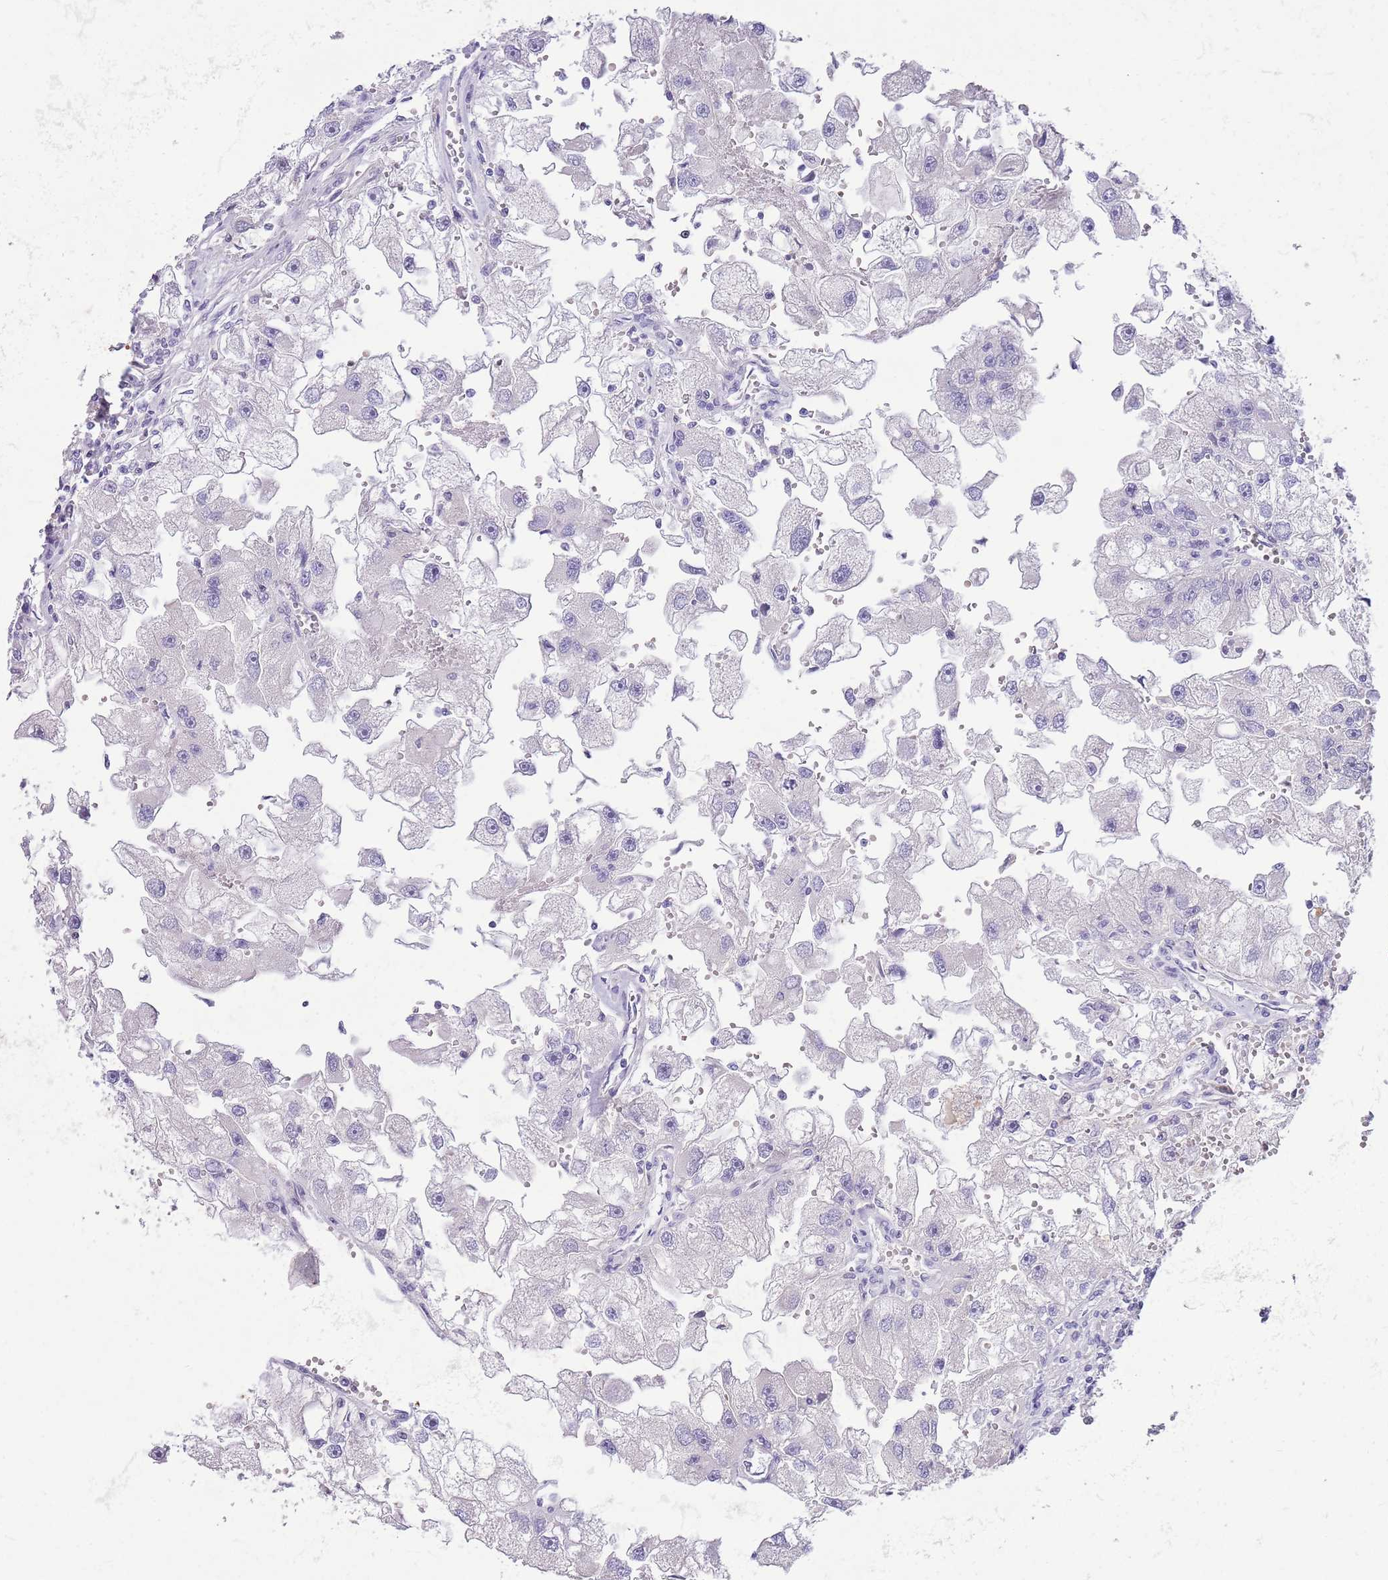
{"staining": {"intensity": "negative", "quantity": "none", "location": "none"}, "tissue": "renal cancer", "cell_type": "Tumor cells", "image_type": "cancer", "snomed": [{"axis": "morphology", "description": "Adenocarcinoma, NOS"}, {"axis": "topography", "description": "Kidney"}], "caption": "High magnification brightfield microscopy of renal cancer (adenocarcinoma) stained with DAB (brown) and counterstained with hematoxylin (blue): tumor cells show no significant staining.", "gene": "TOX2", "patient": {"sex": "male", "age": 63}}